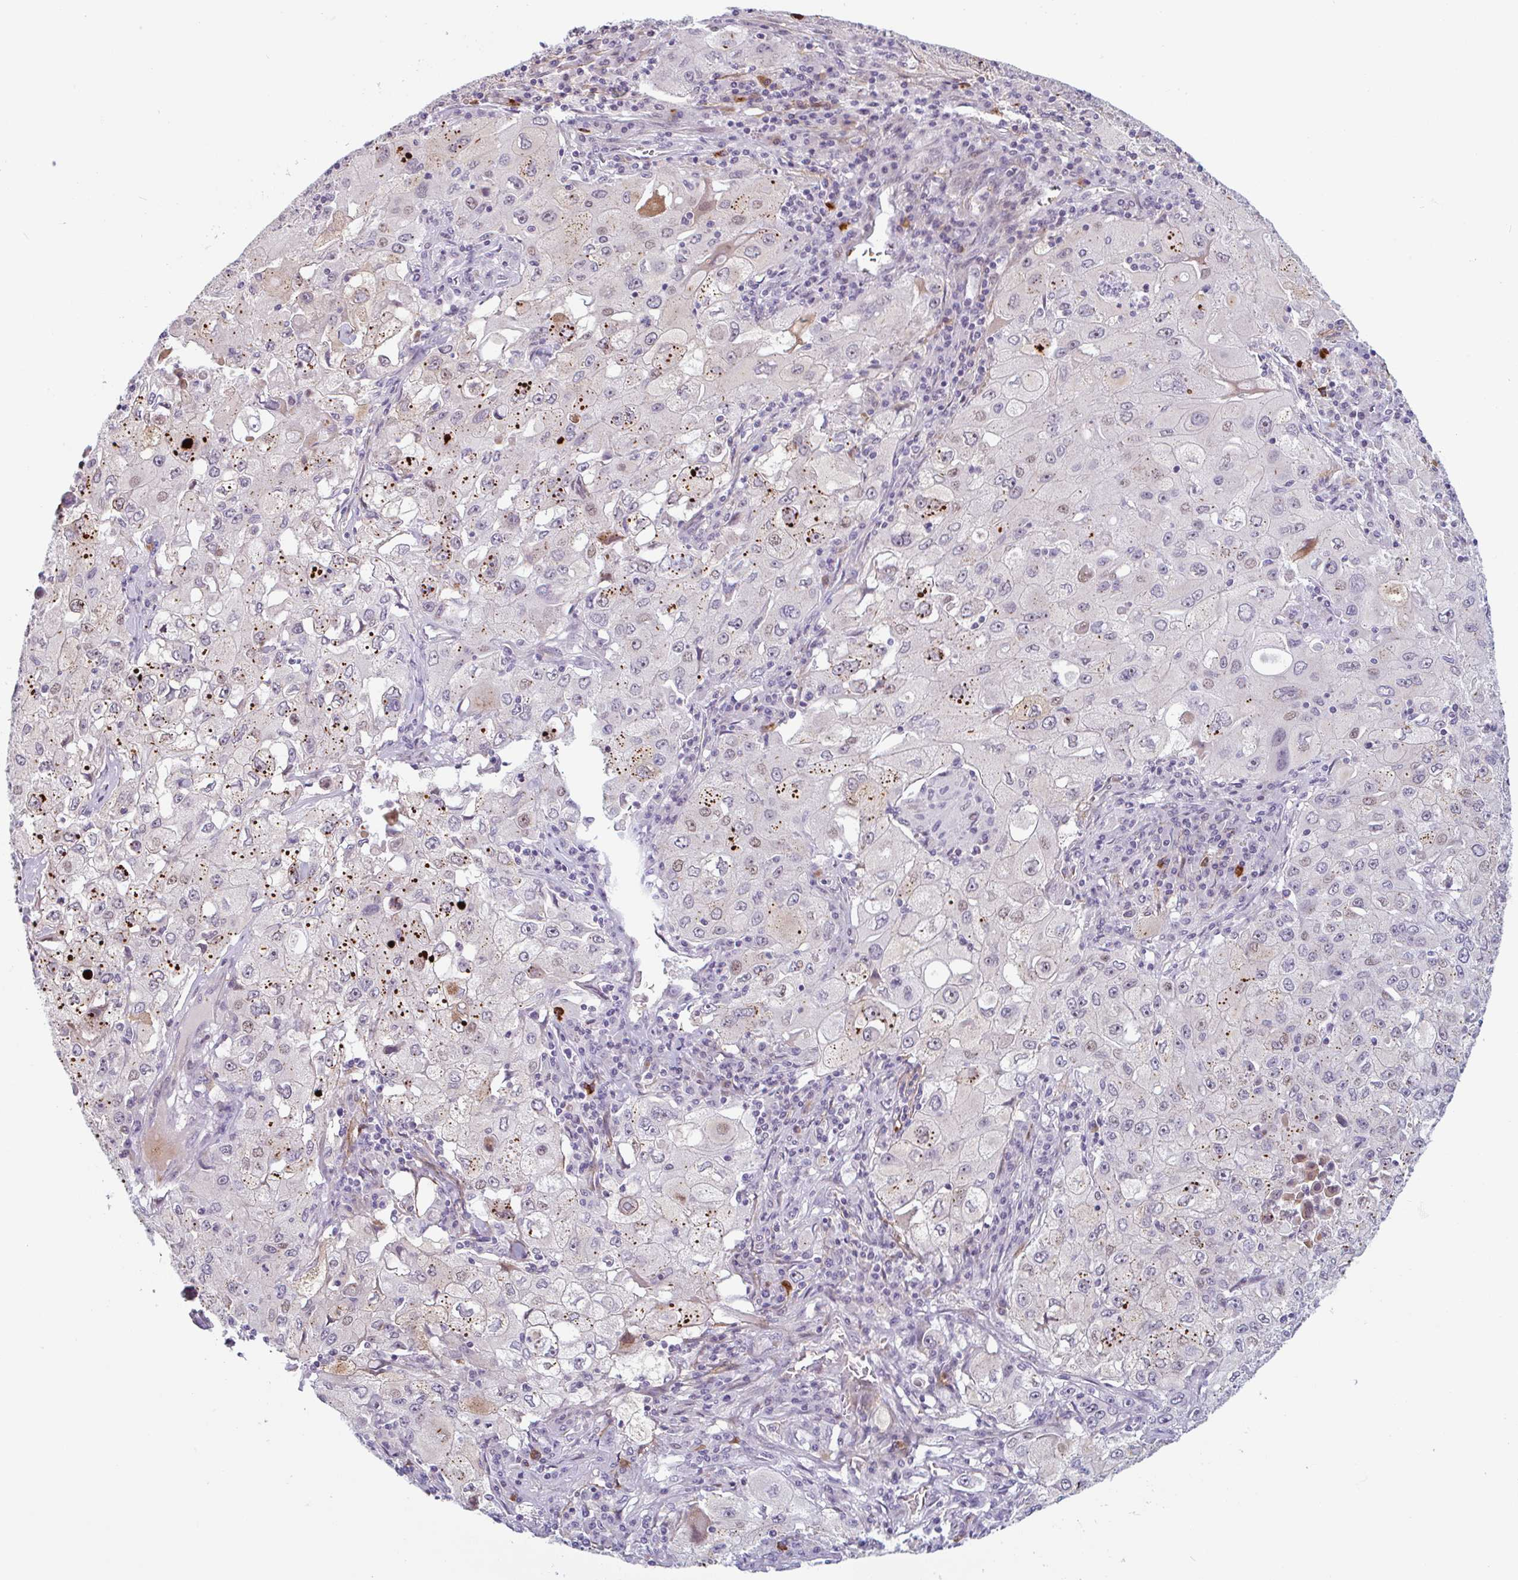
{"staining": {"intensity": "weak", "quantity": "<25%", "location": "cytoplasmic/membranous"}, "tissue": "lung cancer", "cell_type": "Tumor cells", "image_type": "cancer", "snomed": [{"axis": "morphology", "description": "Squamous cell carcinoma, NOS"}, {"axis": "topography", "description": "Lung"}], "caption": "This is a image of immunohistochemistry (IHC) staining of lung squamous cell carcinoma, which shows no positivity in tumor cells. Nuclei are stained in blue.", "gene": "TMEM119", "patient": {"sex": "male", "age": 63}}